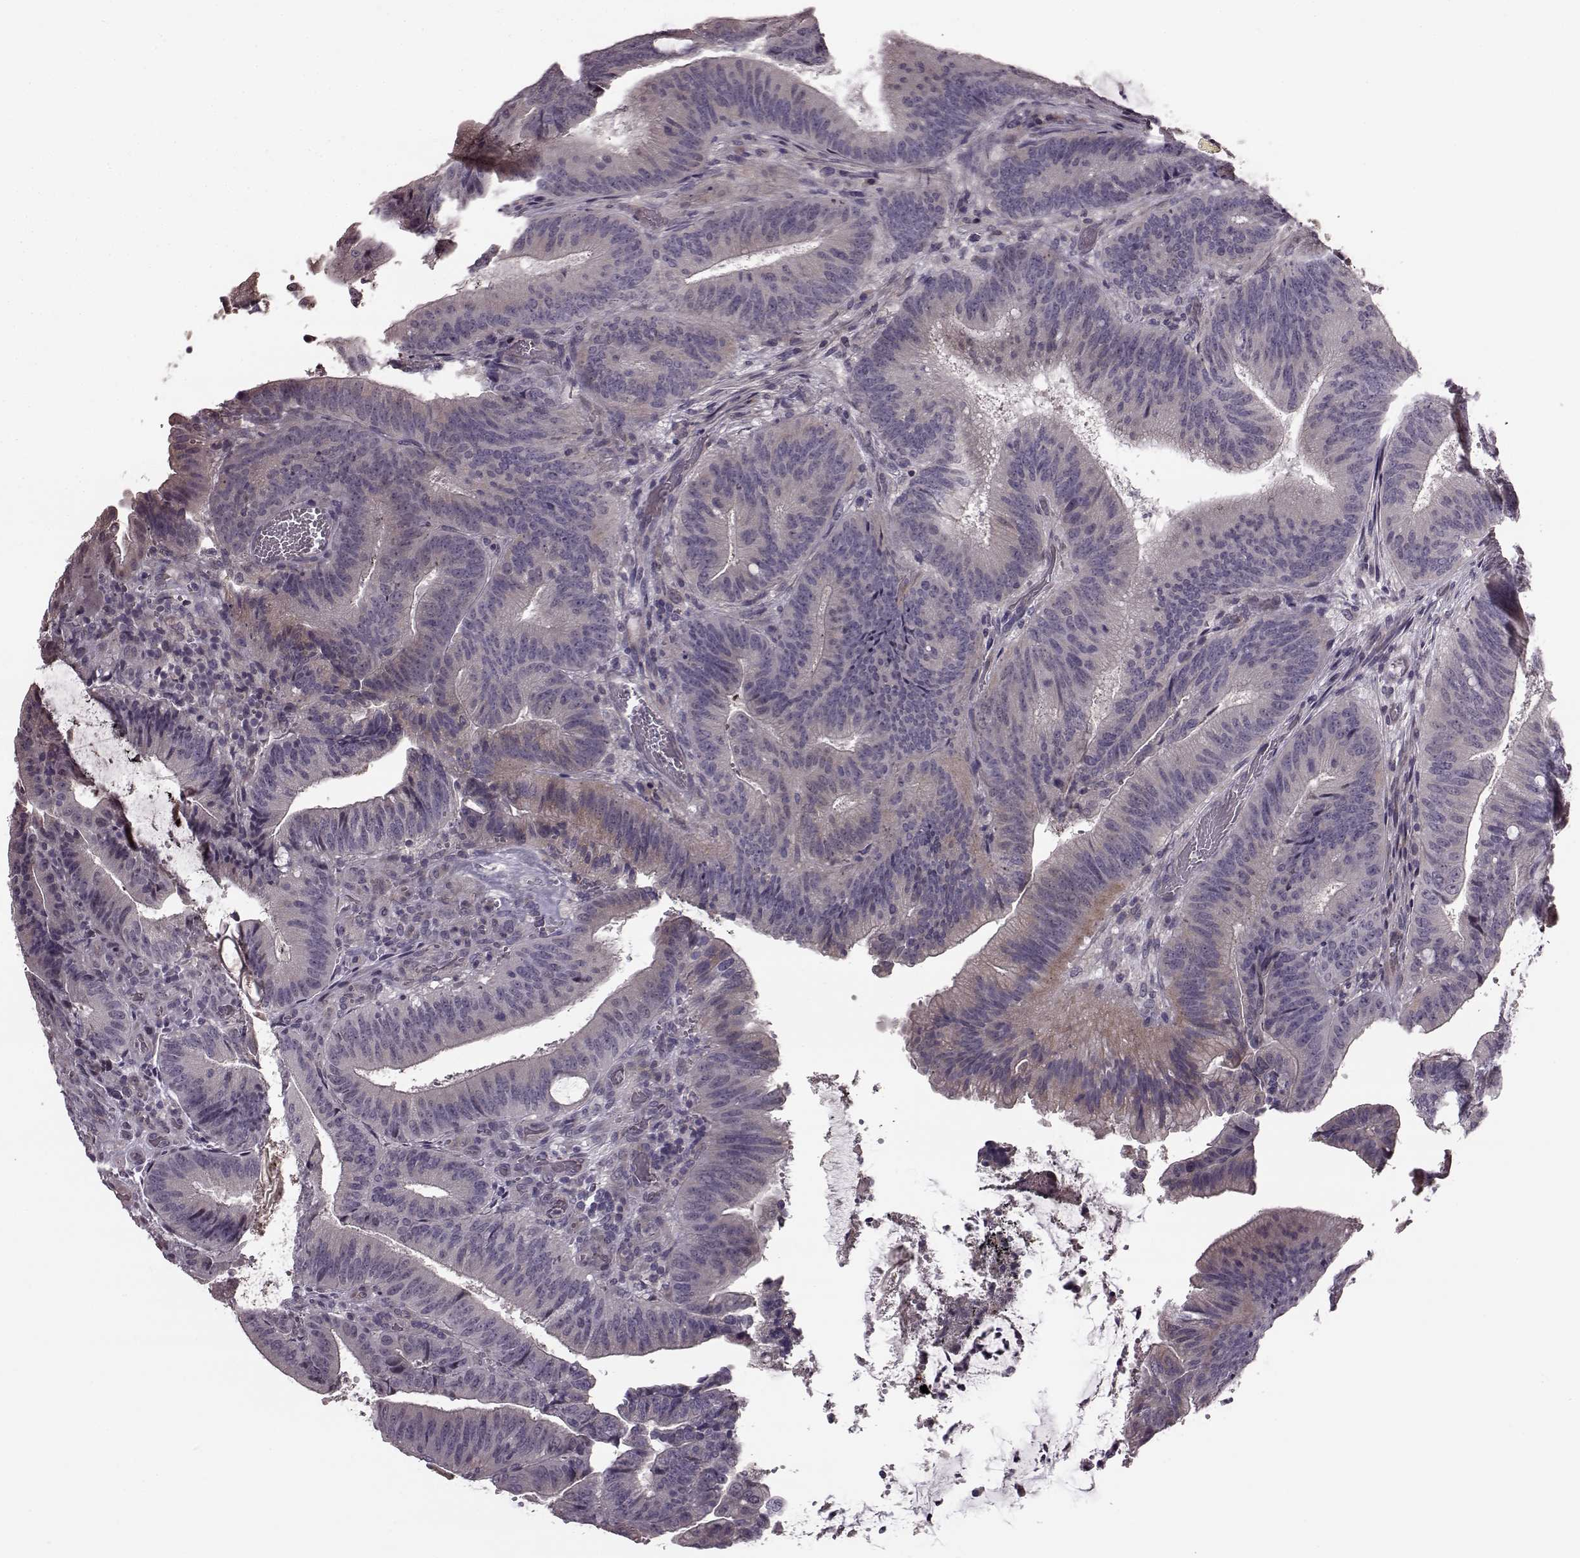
{"staining": {"intensity": "negative", "quantity": "none", "location": "none"}, "tissue": "colorectal cancer", "cell_type": "Tumor cells", "image_type": "cancer", "snomed": [{"axis": "morphology", "description": "Adenocarcinoma, NOS"}, {"axis": "topography", "description": "Colon"}], "caption": "Tumor cells are negative for protein expression in human adenocarcinoma (colorectal). (DAB (3,3'-diaminobenzidine) immunohistochemistry visualized using brightfield microscopy, high magnification).", "gene": "SLC52A3", "patient": {"sex": "female", "age": 43}}